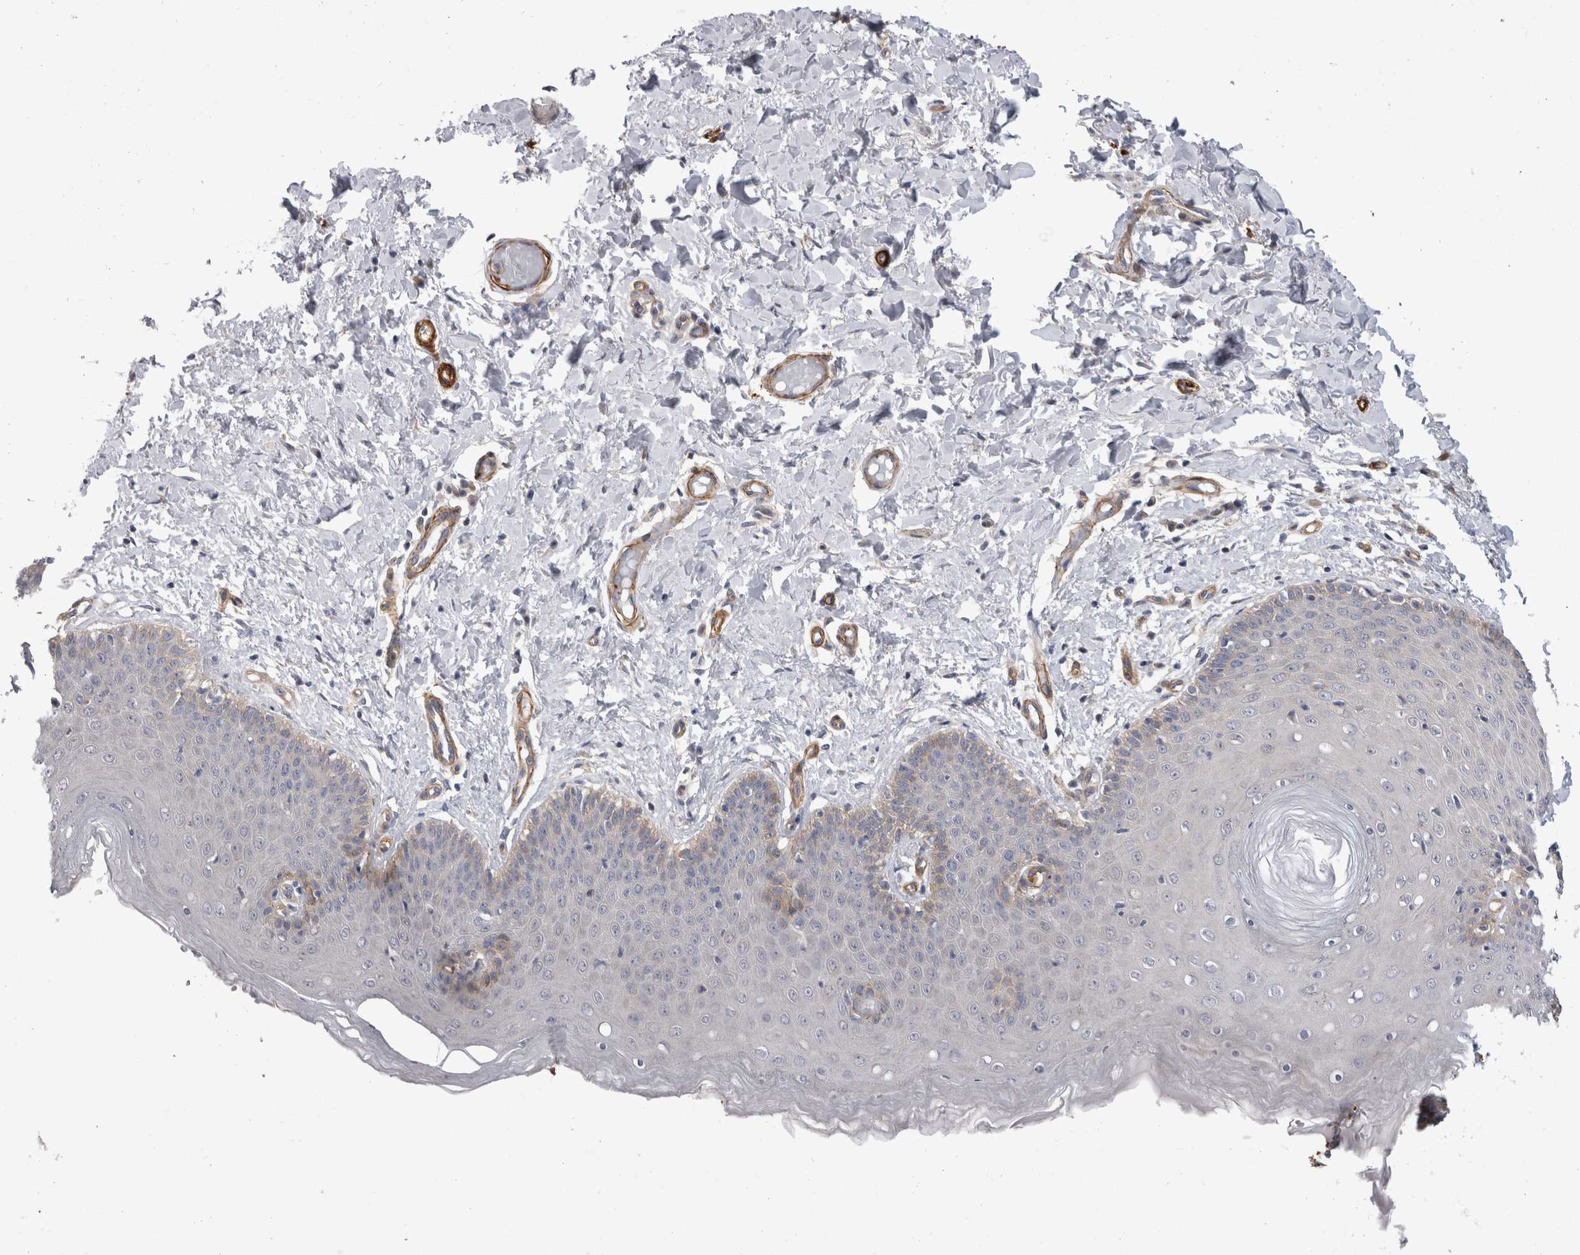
{"staining": {"intensity": "moderate", "quantity": "<25%", "location": "cytoplasmic/membranous"}, "tissue": "skin", "cell_type": "Epidermal cells", "image_type": "normal", "snomed": [{"axis": "morphology", "description": "Normal tissue, NOS"}, {"axis": "topography", "description": "Vulva"}], "caption": "Unremarkable skin displays moderate cytoplasmic/membranous expression in approximately <25% of epidermal cells, visualized by immunohistochemistry.", "gene": "EPRS1", "patient": {"sex": "female", "age": 66}}